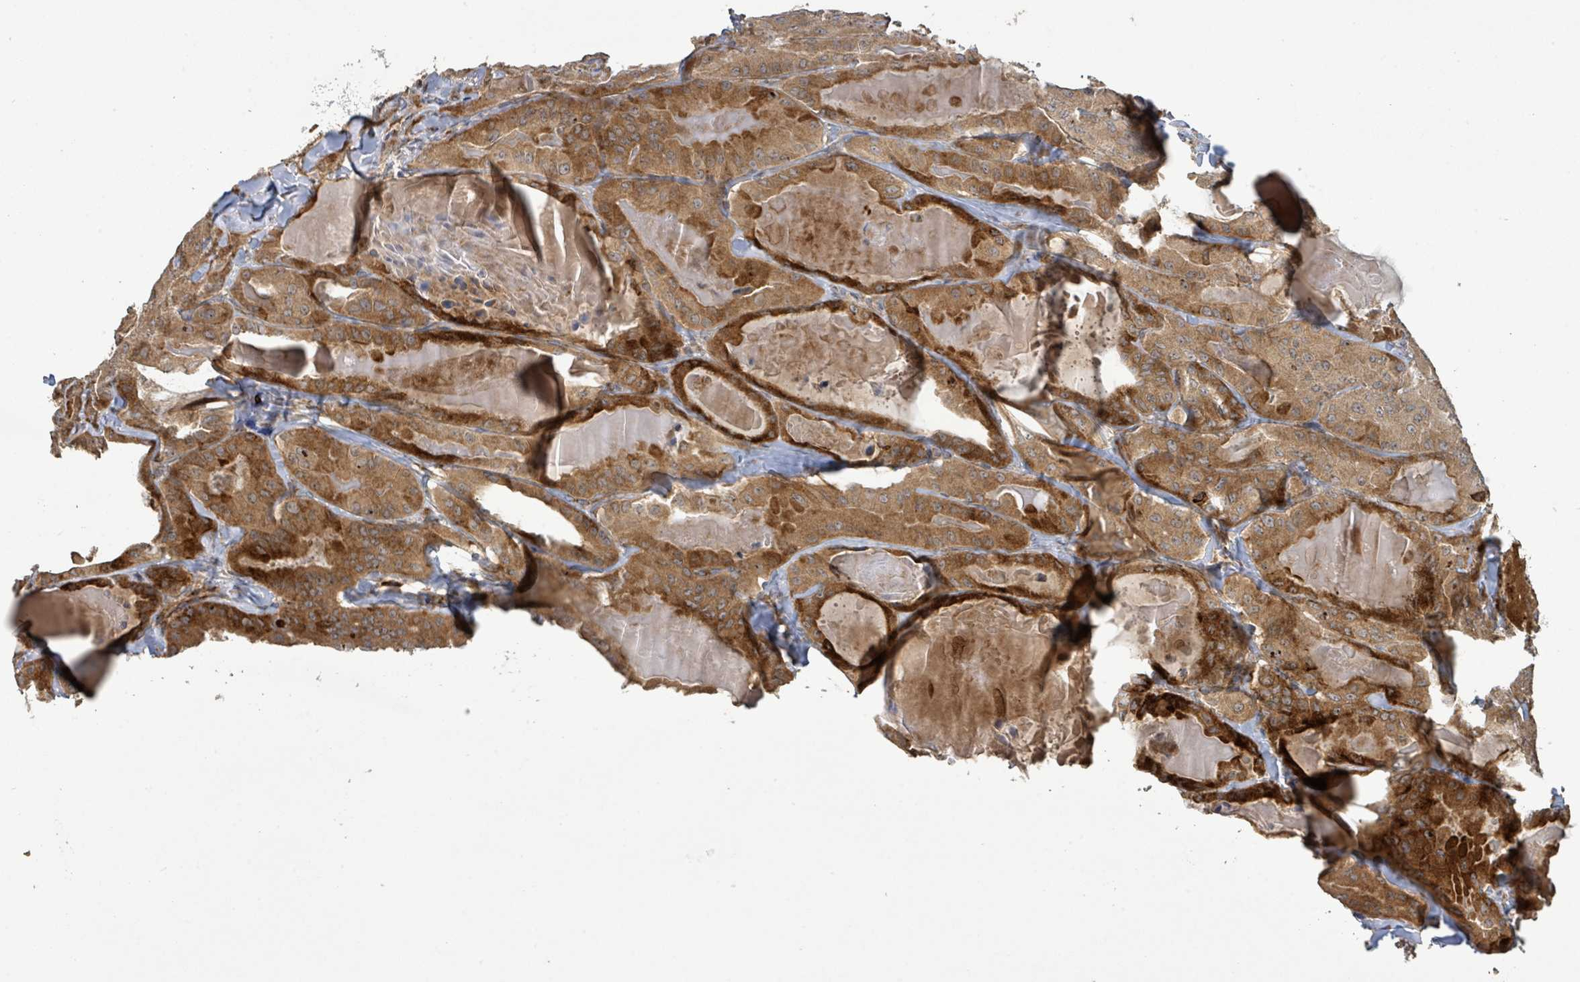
{"staining": {"intensity": "moderate", "quantity": ">75%", "location": "cytoplasmic/membranous"}, "tissue": "thyroid cancer", "cell_type": "Tumor cells", "image_type": "cancer", "snomed": [{"axis": "morphology", "description": "Papillary adenocarcinoma, NOS"}, {"axis": "topography", "description": "Thyroid gland"}], "caption": "Thyroid cancer stained for a protein displays moderate cytoplasmic/membranous positivity in tumor cells. (brown staining indicates protein expression, while blue staining denotes nuclei).", "gene": "STARD4", "patient": {"sex": "female", "age": 68}}